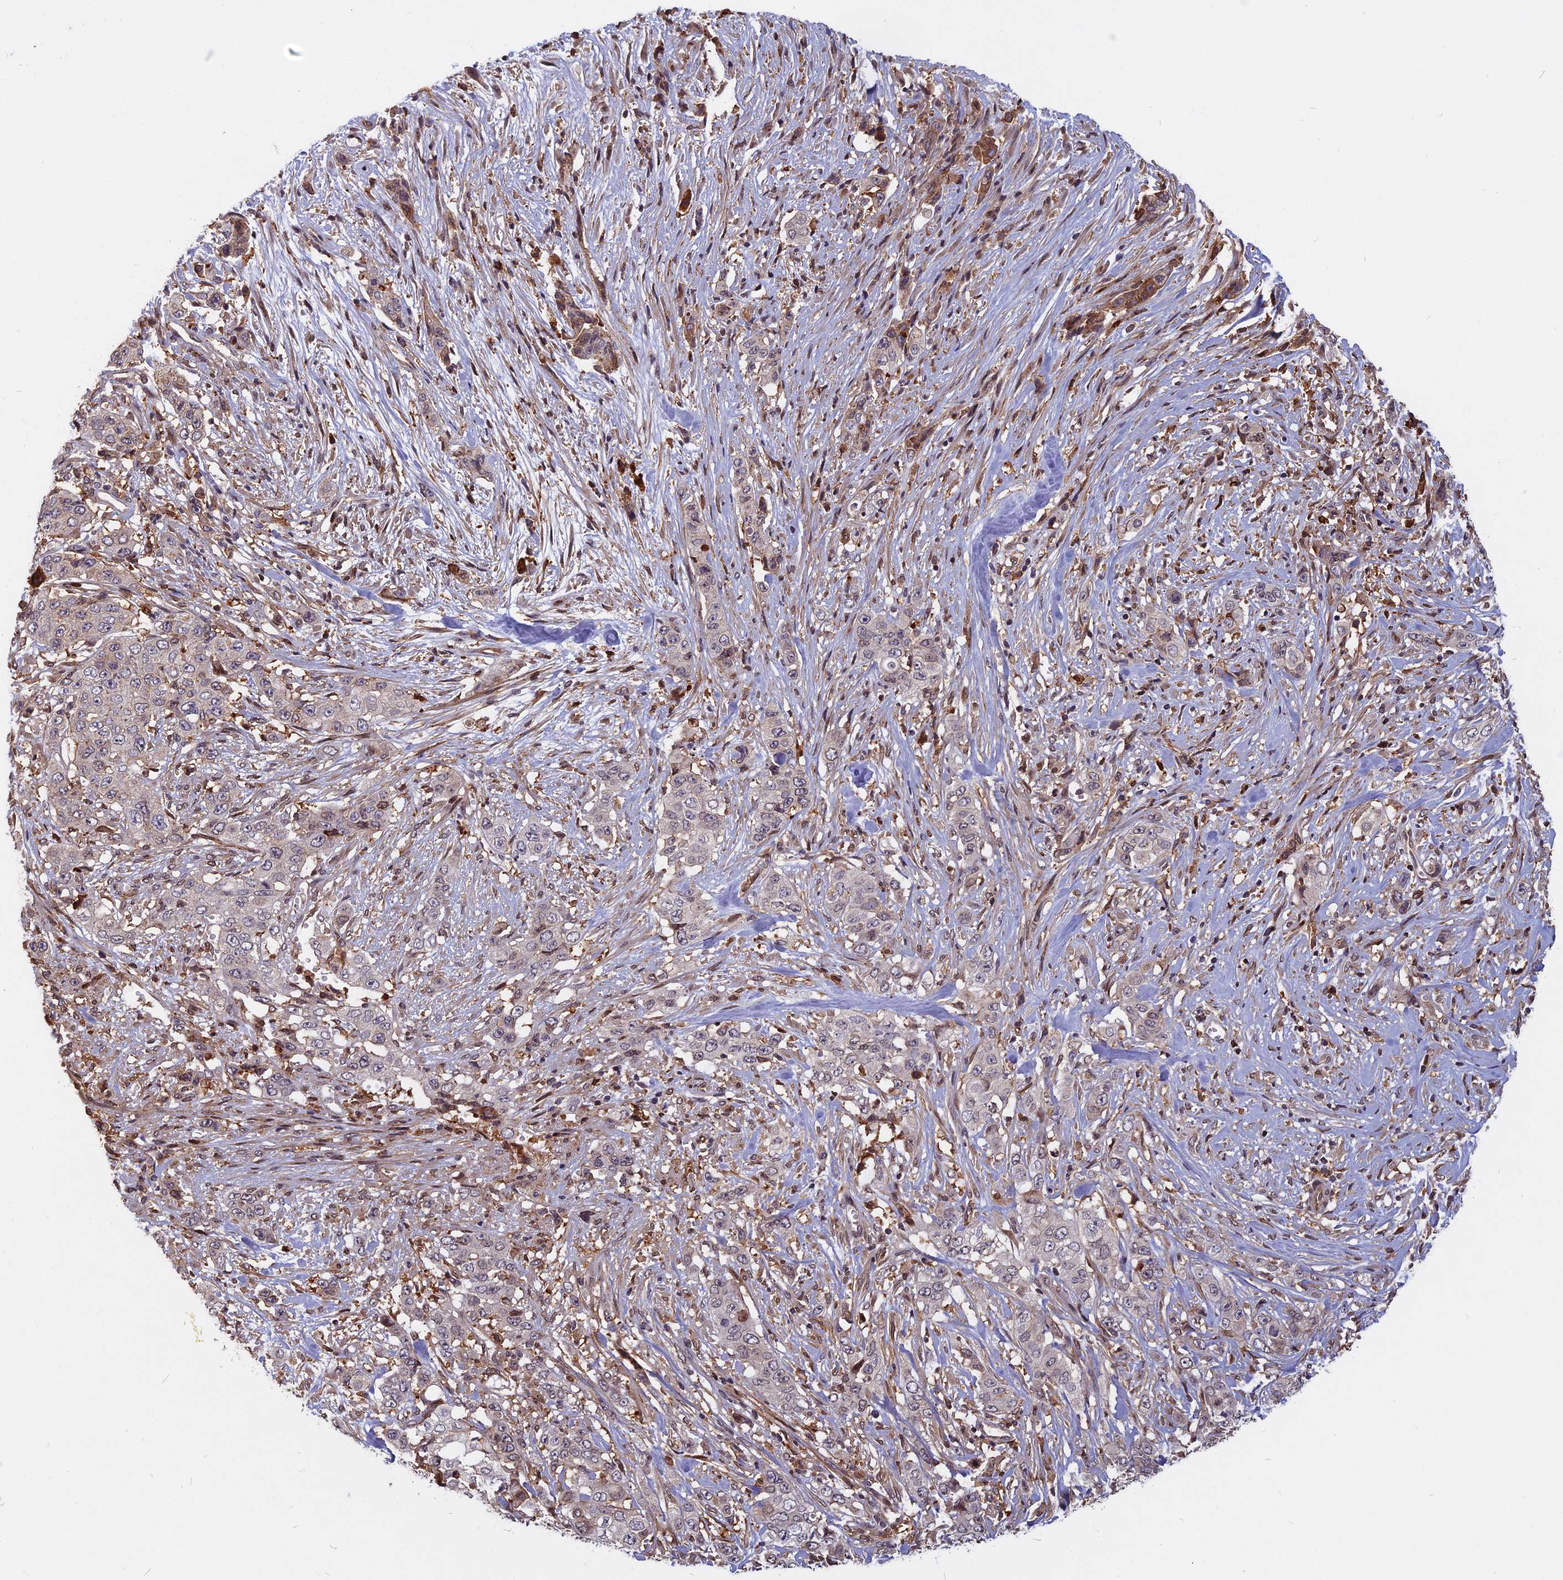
{"staining": {"intensity": "negative", "quantity": "none", "location": "none"}, "tissue": "stomach cancer", "cell_type": "Tumor cells", "image_type": "cancer", "snomed": [{"axis": "morphology", "description": "Adenocarcinoma, NOS"}, {"axis": "topography", "description": "Stomach, upper"}], "caption": "Human stomach cancer stained for a protein using IHC reveals no staining in tumor cells.", "gene": "SPG11", "patient": {"sex": "male", "age": 62}}